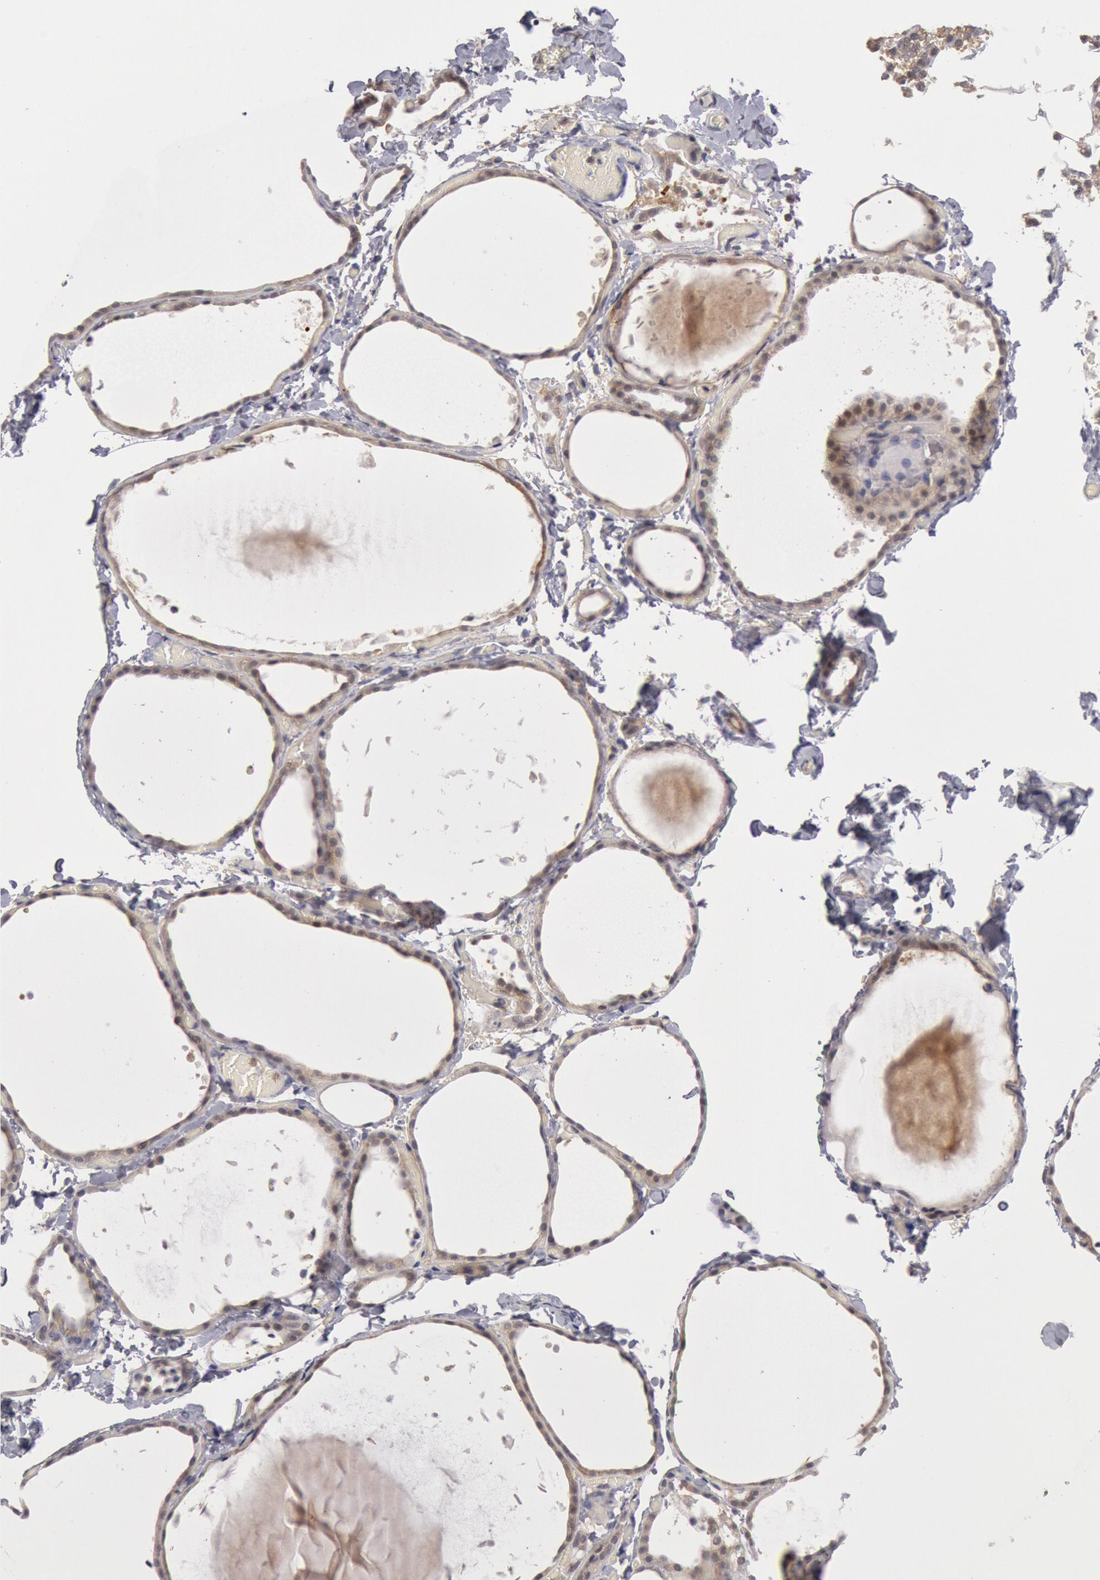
{"staining": {"intensity": "moderate", "quantity": ">75%", "location": "cytoplasmic/membranous"}, "tissue": "thyroid gland", "cell_type": "Glandular cells", "image_type": "normal", "snomed": [{"axis": "morphology", "description": "Normal tissue, NOS"}, {"axis": "topography", "description": "Thyroid gland"}], "caption": "Immunohistochemical staining of benign human thyroid gland displays medium levels of moderate cytoplasmic/membranous staining in about >75% of glandular cells. Using DAB (3,3'-diaminobenzidine) (brown) and hematoxylin (blue) stains, captured at high magnification using brightfield microscopy.", "gene": "DNAJA1", "patient": {"sex": "female", "age": 22}}